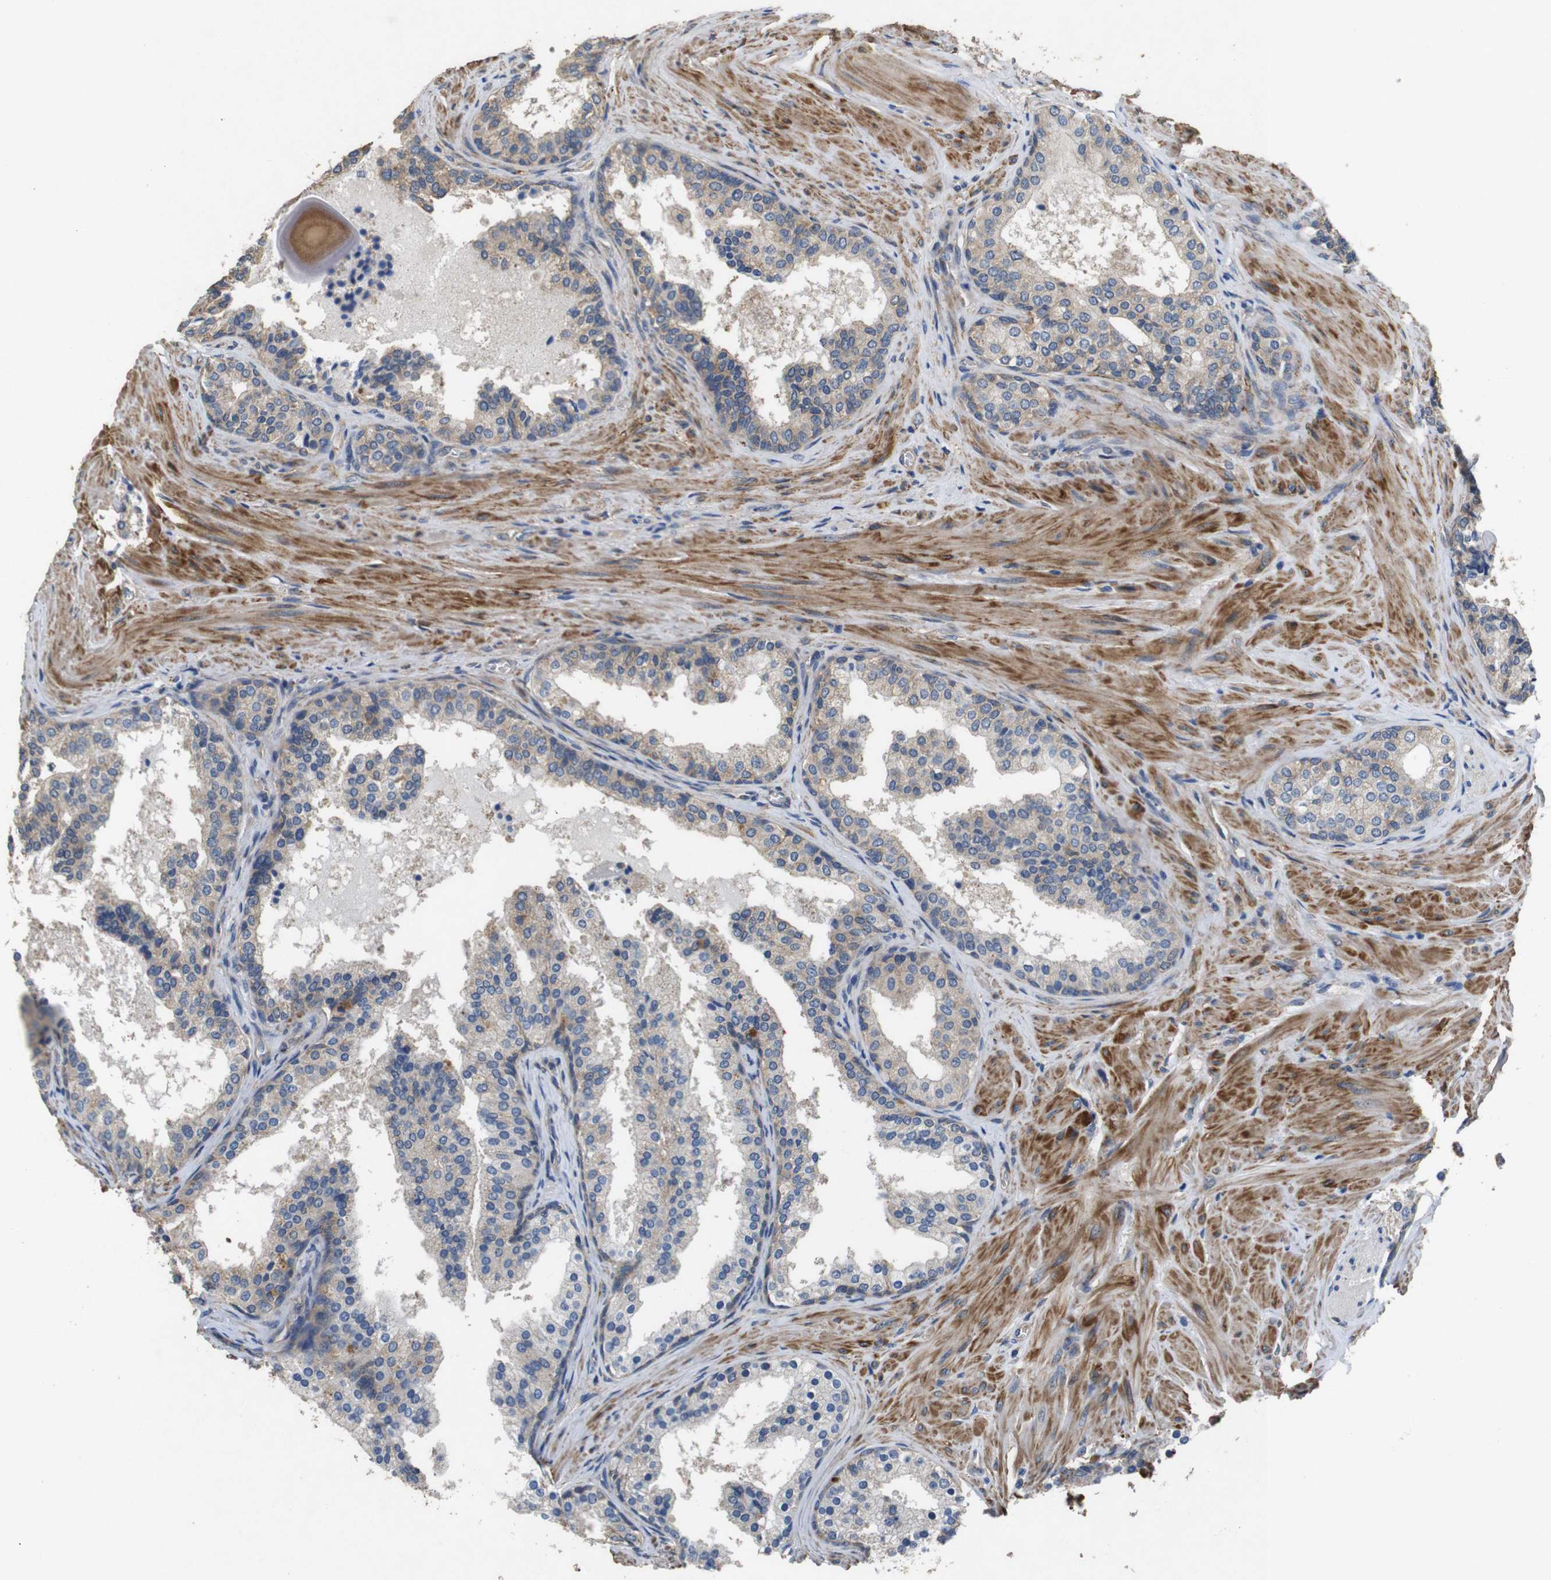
{"staining": {"intensity": "weak", "quantity": ">75%", "location": "cytoplasmic/membranous"}, "tissue": "prostate cancer", "cell_type": "Tumor cells", "image_type": "cancer", "snomed": [{"axis": "morphology", "description": "Adenocarcinoma, Low grade"}, {"axis": "topography", "description": "Prostate"}], "caption": "Prostate cancer stained with a protein marker exhibits weak staining in tumor cells.", "gene": "BNIP3", "patient": {"sex": "male", "age": 60}}